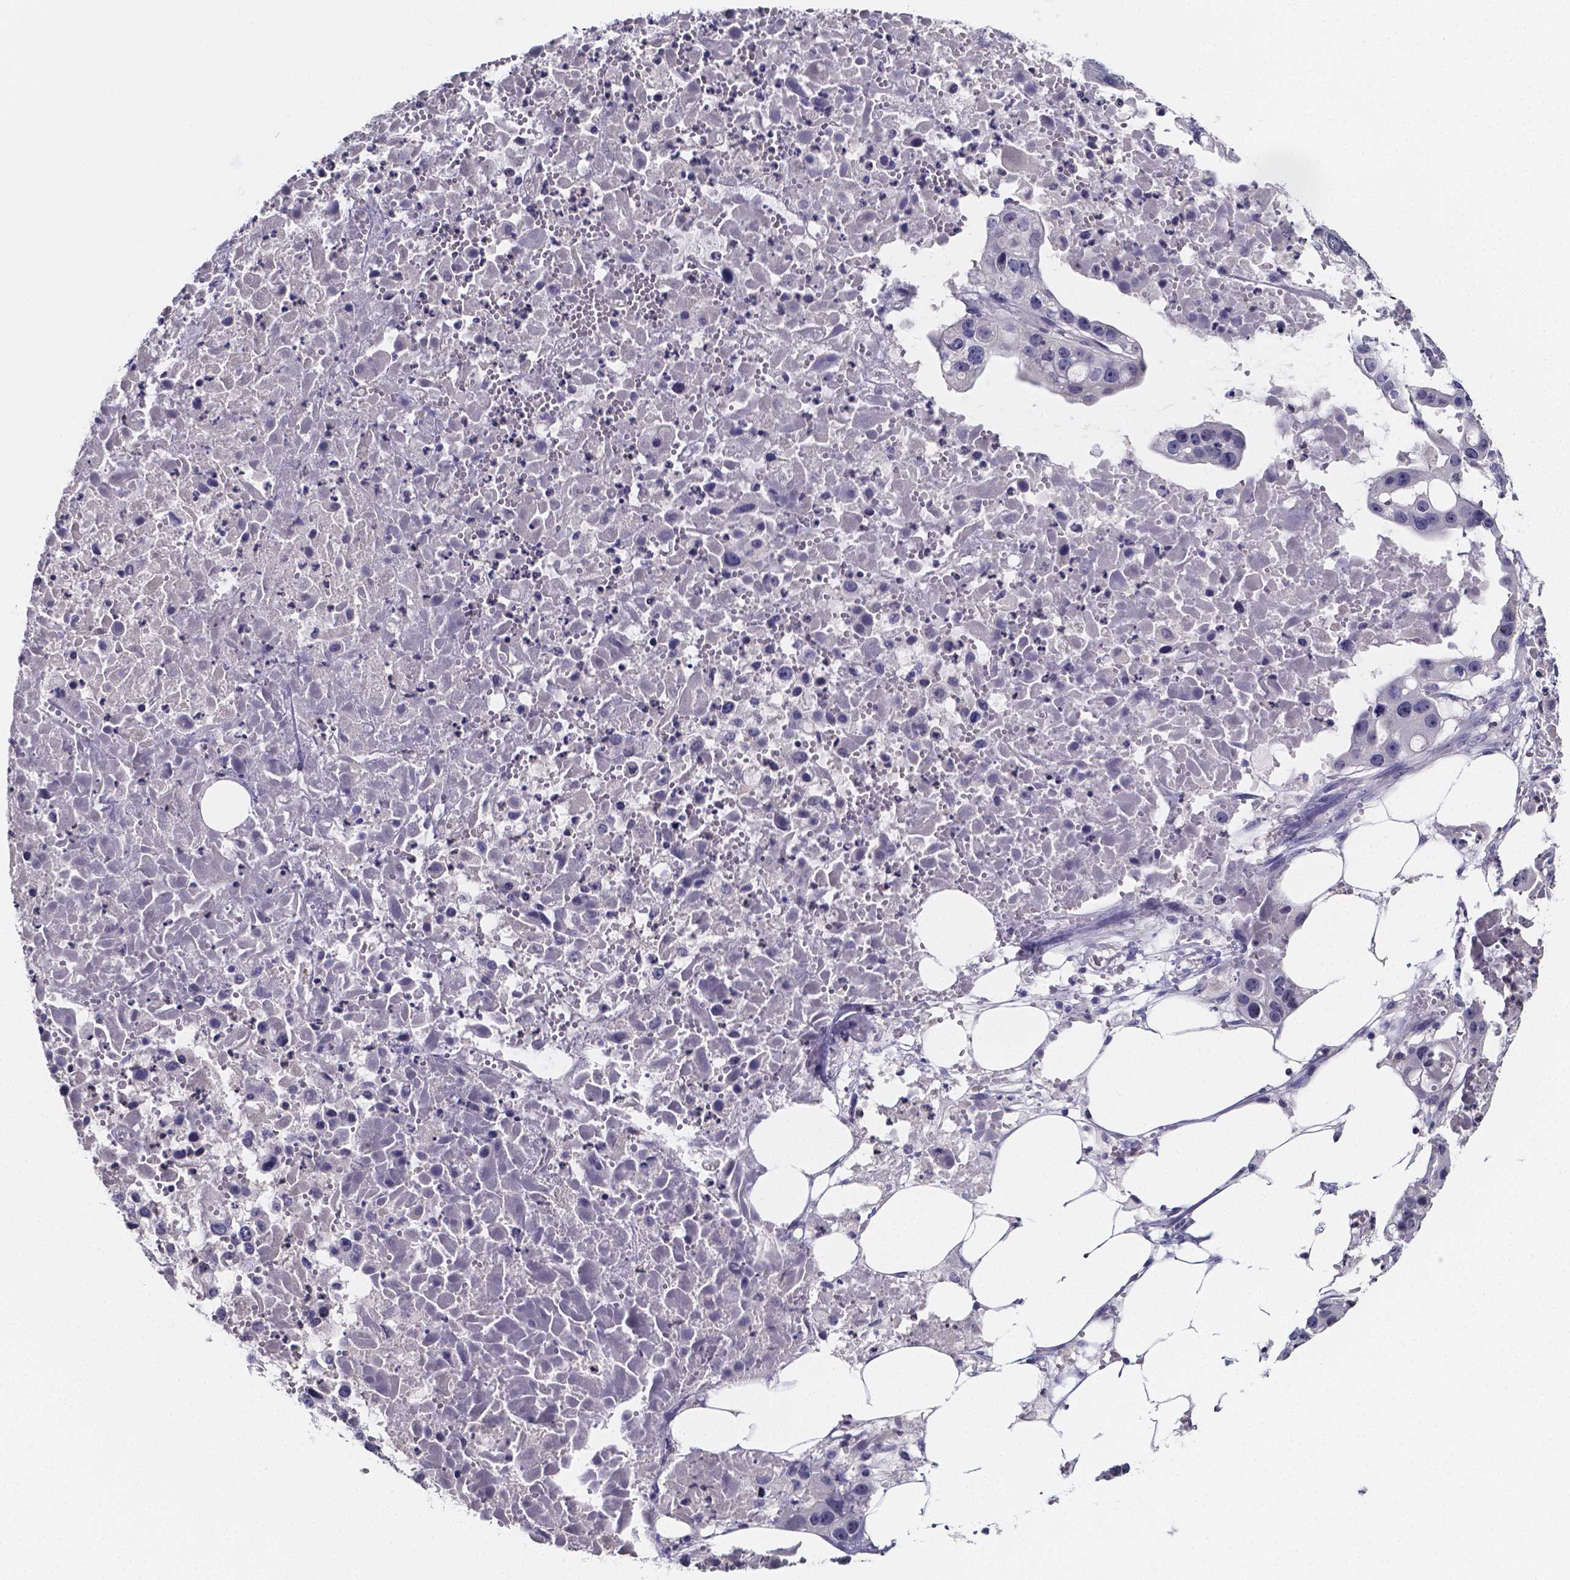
{"staining": {"intensity": "negative", "quantity": "none", "location": "none"}, "tissue": "ovarian cancer", "cell_type": "Tumor cells", "image_type": "cancer", "snomed": [{"axis": "morphology", "description": "Cystadenocarcinoma, serous, NOS"}, {"axis": "topography", "description": "Ovary"}], "caption": "This is an immunohistochemistry image of human serous cystadenocarcinoma (ovarian). There is no staining in tumor cells.", "gene": "IZUMO1", "patient": {"sex": "female", "age": 56}}